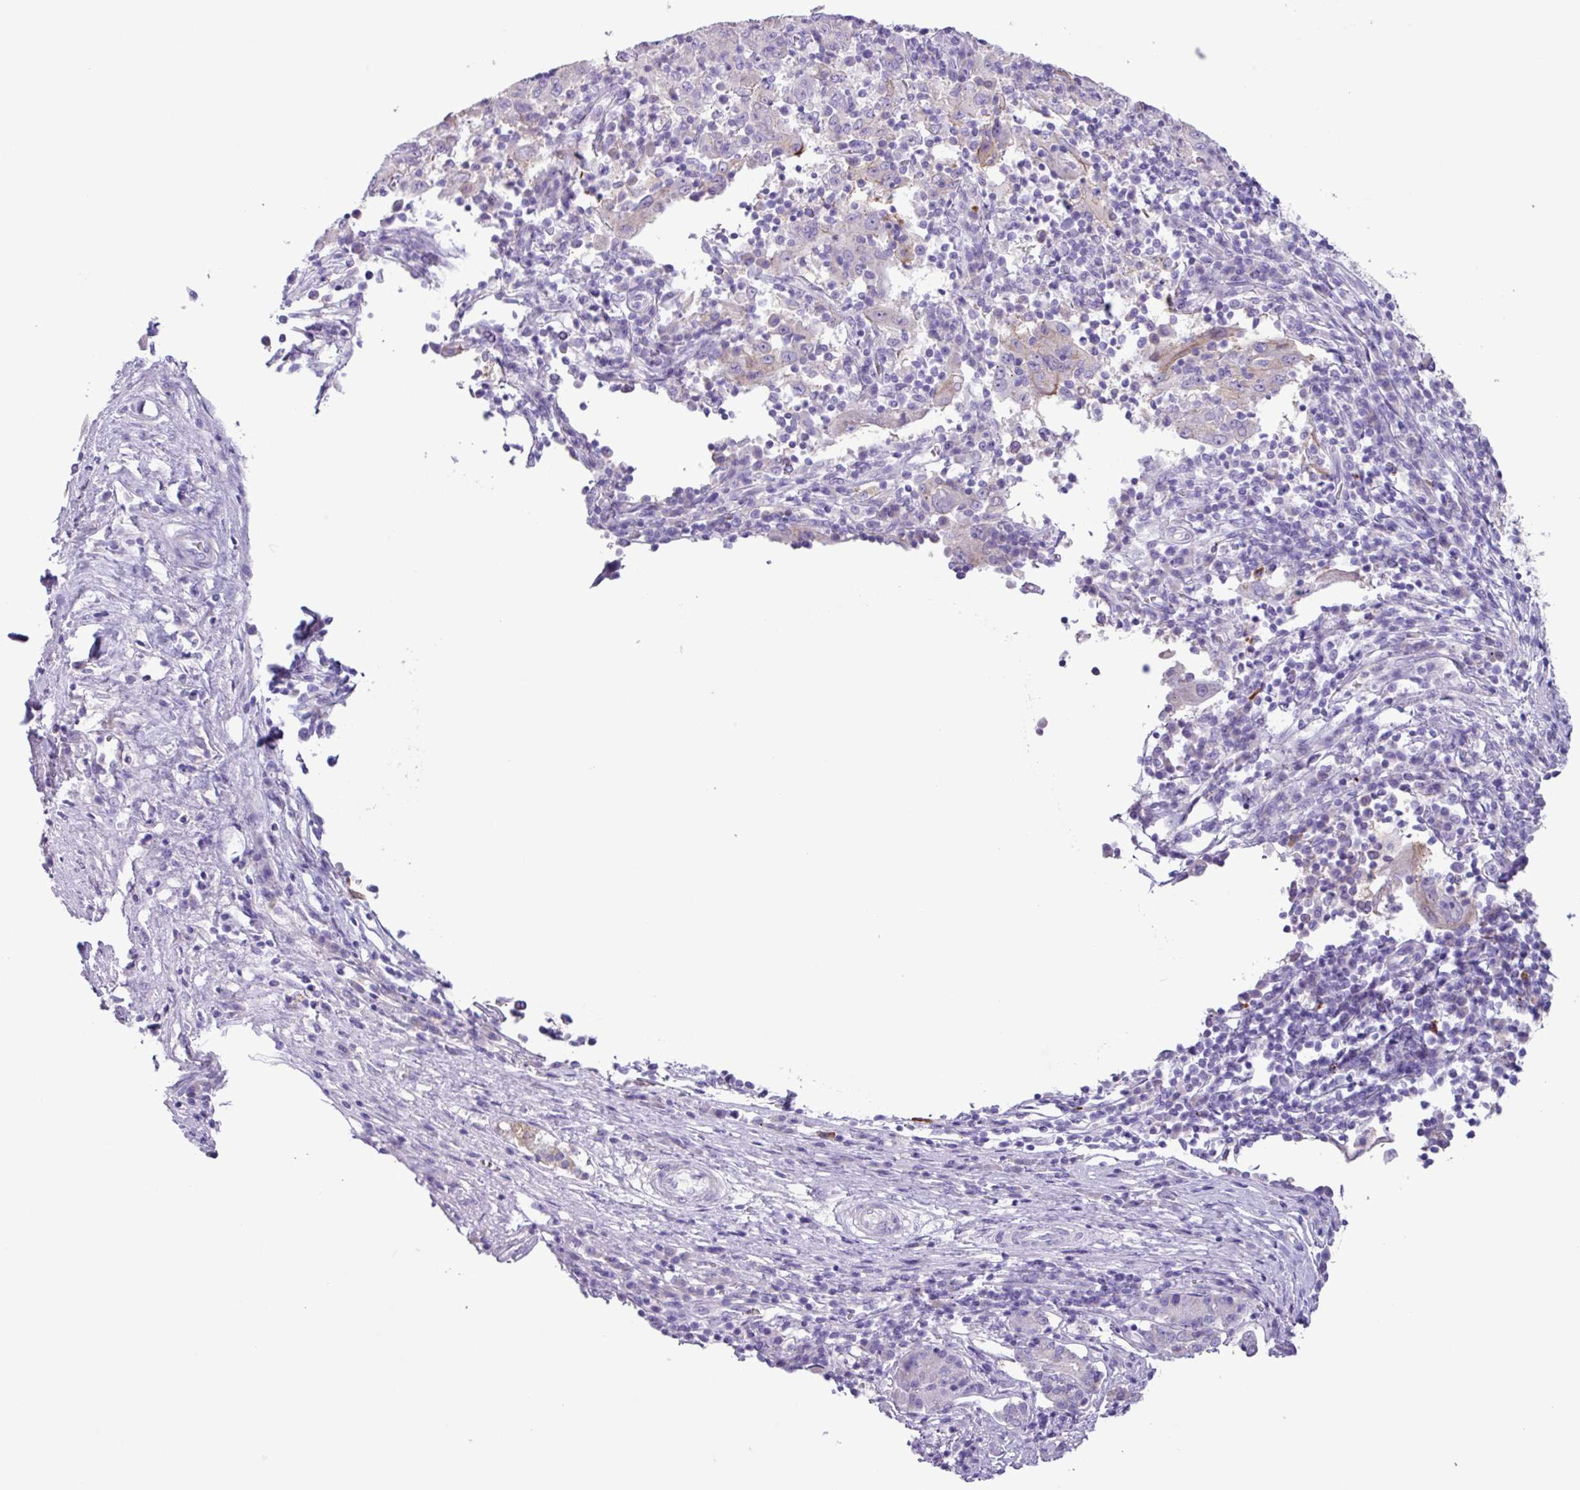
{"staining": {"intensity": "negative", "quantity": "none", "location": "none"}, "tissue": "pancreatic cancer", "cell_type": "Tumor cells", "image_type": "cancer", "snomed": [{"axis": "morphology", "description": "Adenocarcinoma, NOS"}, {"axis": "topography", "description": "Pancreas"}], "caption": "This is an IHC micrograph of pancreatic cancer (adenocarcinoma). There is no staining in tumor cells.", "gene": "CYSTM1", "patient": {"sex": "male", "age": 63}}